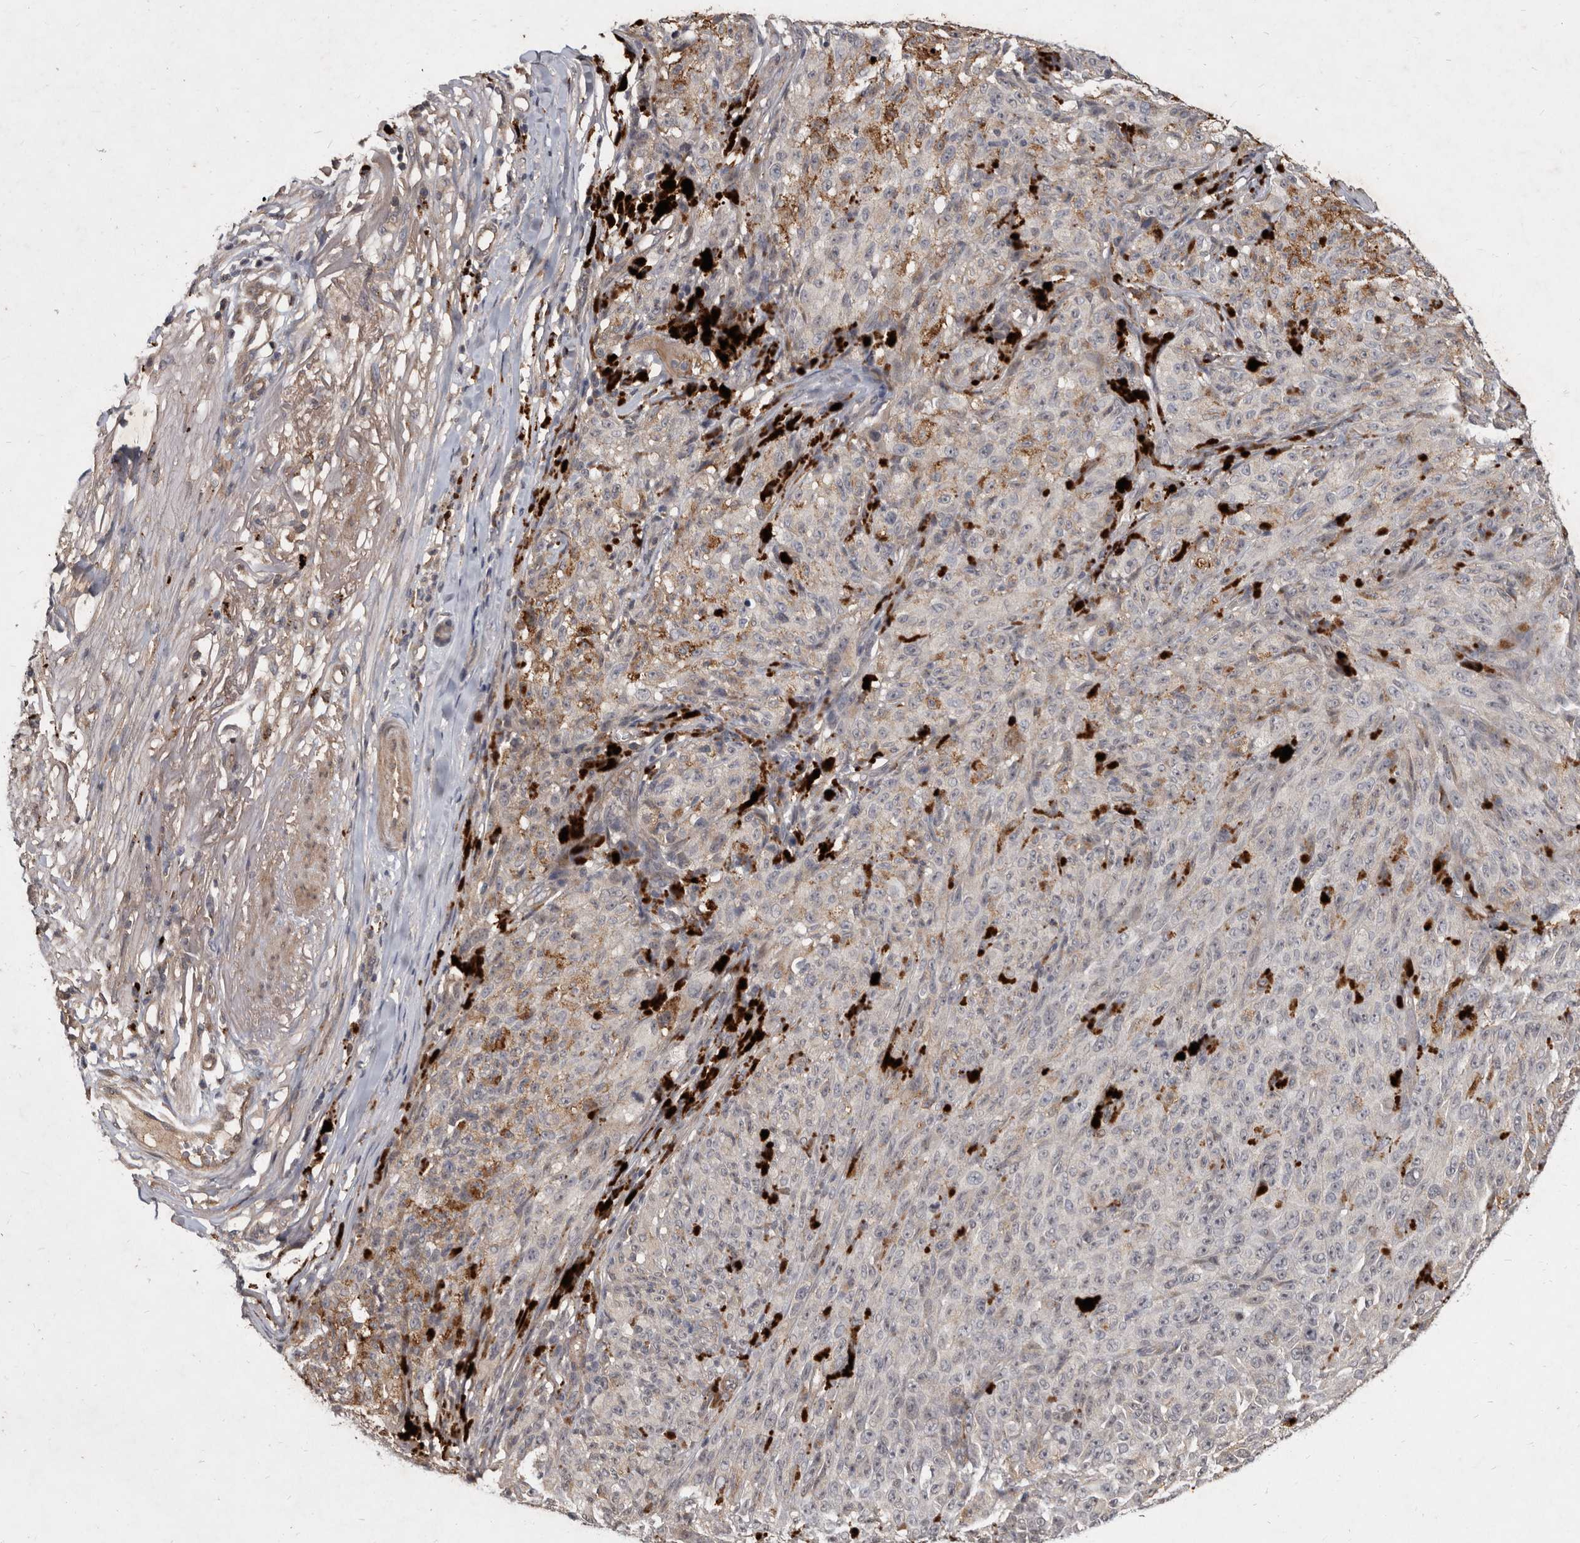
{"staining": {"intensity": "negative", "quantity": "none", "location": "none"}, "tissue": "melanoma", "cell_type": "Tumor cells", "image_type": "cancer", "snomed": [{"axis": "morphology", "description": "Malignant melanoma, NOS"}, {"axis": "topography", "description": "Skin"}], "caption": "Tumor cells show no significant expression in melanoma. (DAB (3,3'-diaminobenzidine) IHC, high magnification).", "gene": "DNAJC28", "patient": {"sex": "female", "age": 82}}